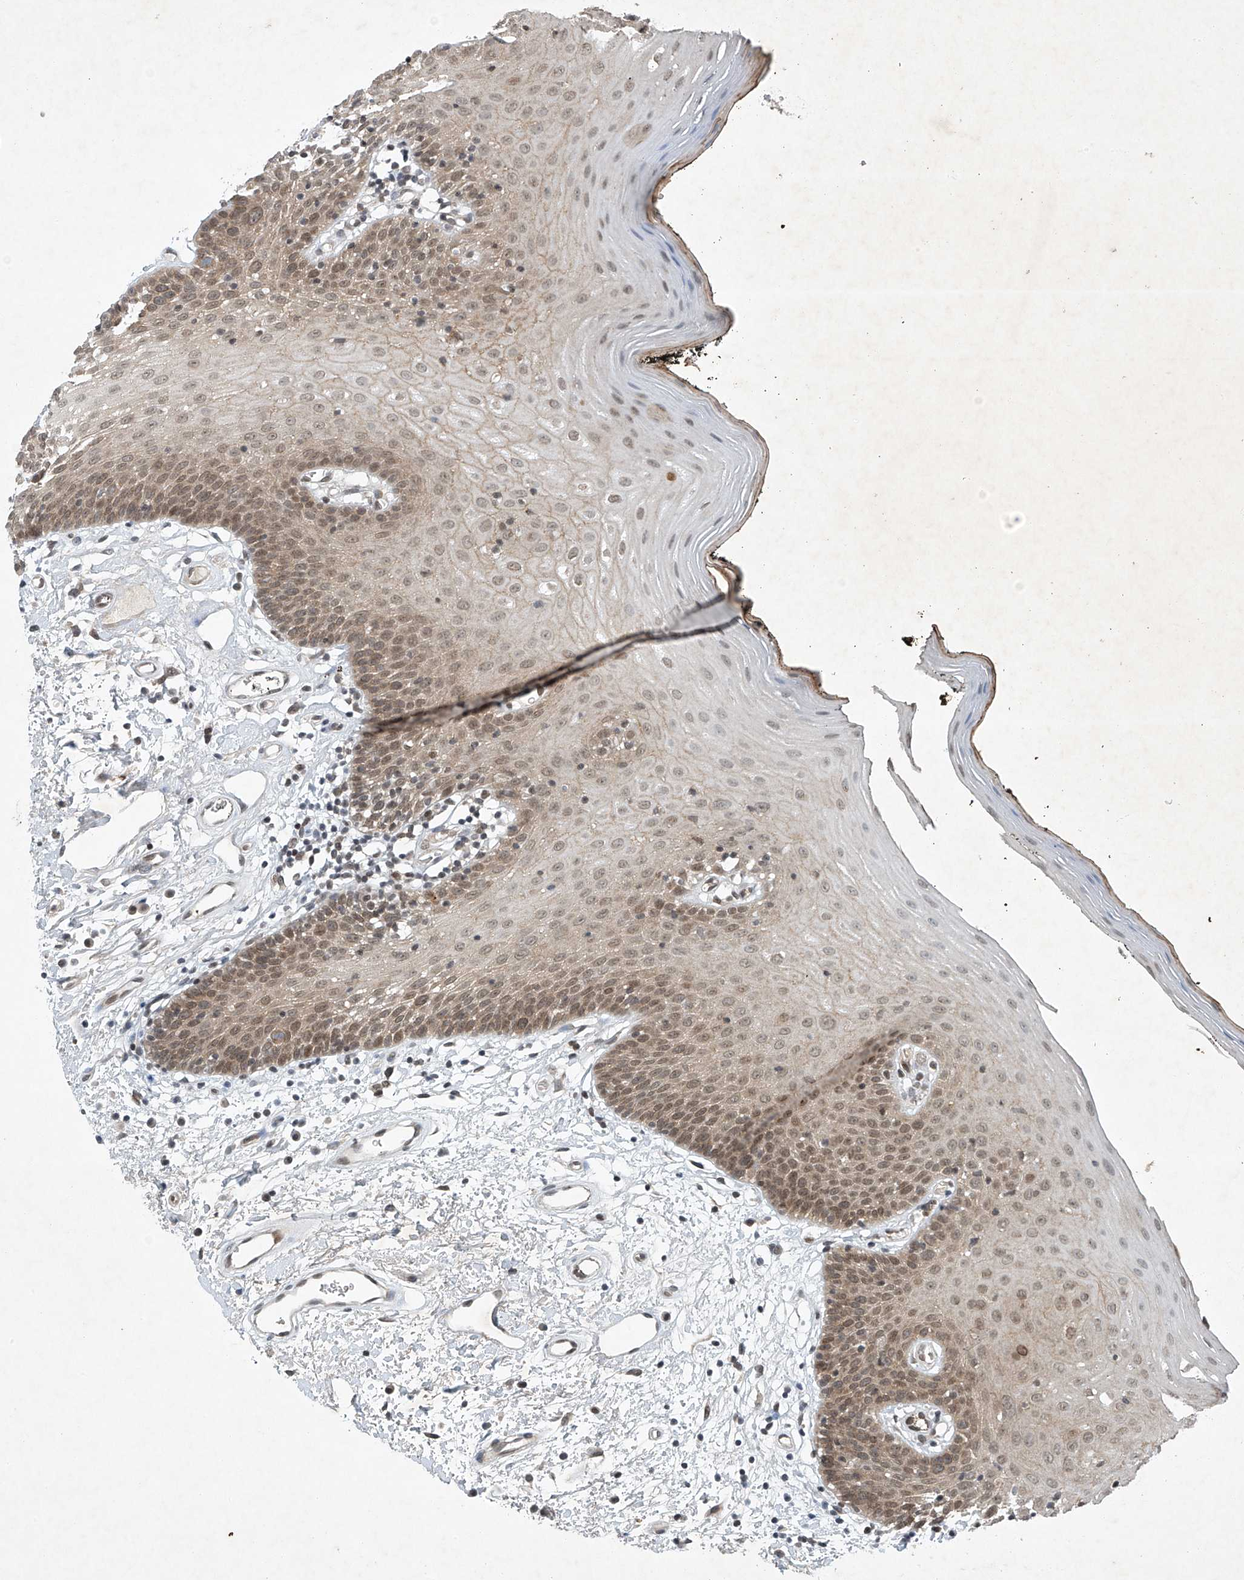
{"staining": {"intensity": "moderate", "quantity": "25%-75%", "location": "cytoplasmic/membranous,nuclear"}, "tissue": "oral mucosa", "cell_type": "Squamous epithelial cells", "image_type": "normal", "snomed": [{"axis": "morphology", "description": "Normal tissue, NOS"}, {"axis": "topography", "description": "Oral tissue"}], "caption": "The immunohistochemical stain shows moderate cytoplasmic/membranous,nuclear expression in squamous epithelial cells of unremarkable oral mucosa. The protein is shown in brown color, while the nuclei are stained blue.", "gene": "TAF8", "patient": {"sex": "male", "age": 74}}